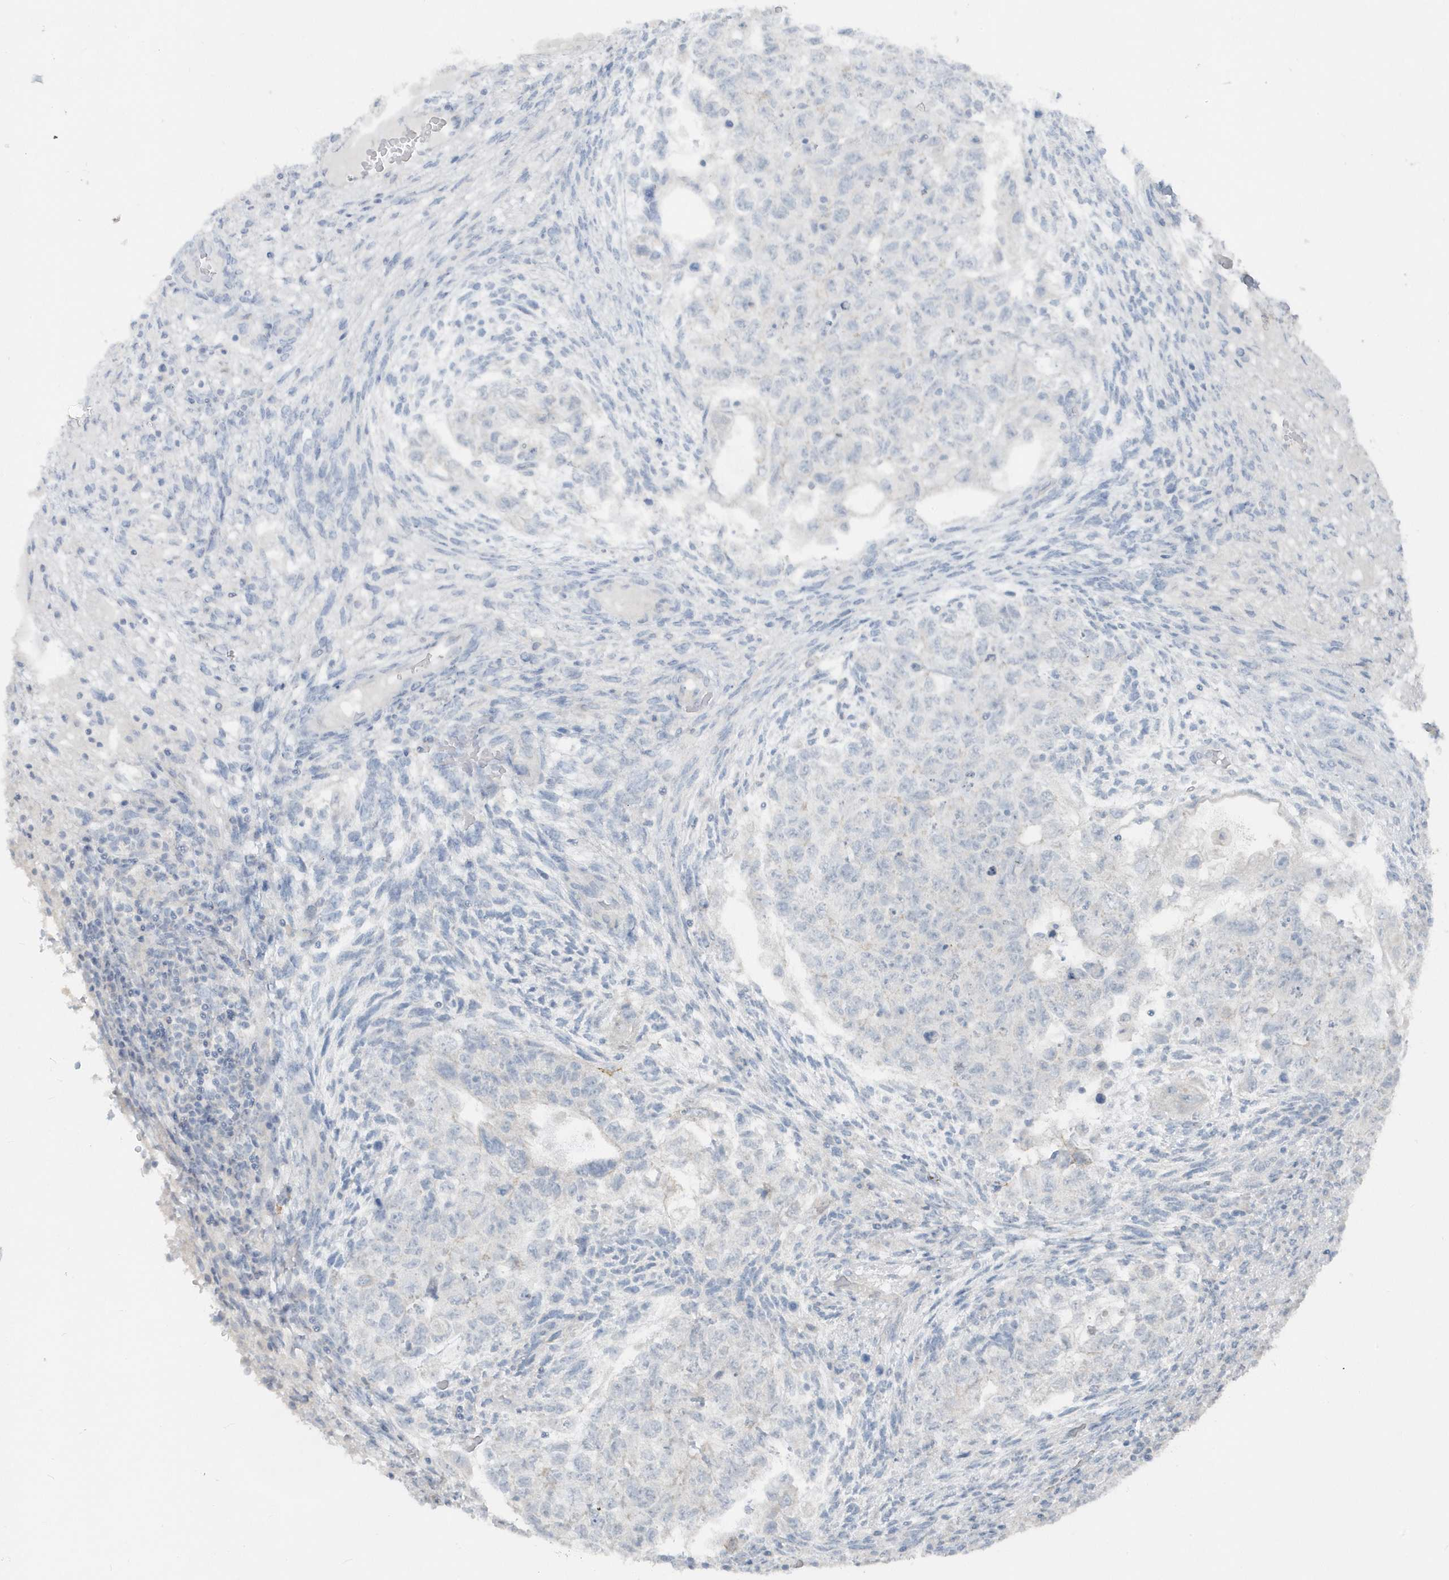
{"staining": {"intensity": "negative", "quantity": "none", "location": "none"}, "tissue": "testis cancer", "cell_type": "Tumor cells", "image_type": "cancer", "snomed": [{"axis": "morphology", "description": "Carcinoma, Embryonal, NOS"}, {"axis": "topography", "description": "Testis"}], "caption": "Immunohistochemical staining of testis cancer (embryonal carcinoma) shows no significant positivity in tumor cells. (IHC, brightfield microscopy, high magnification).", "gene": "ACTC1", "patient": {"sex": "male", "age": 36}}